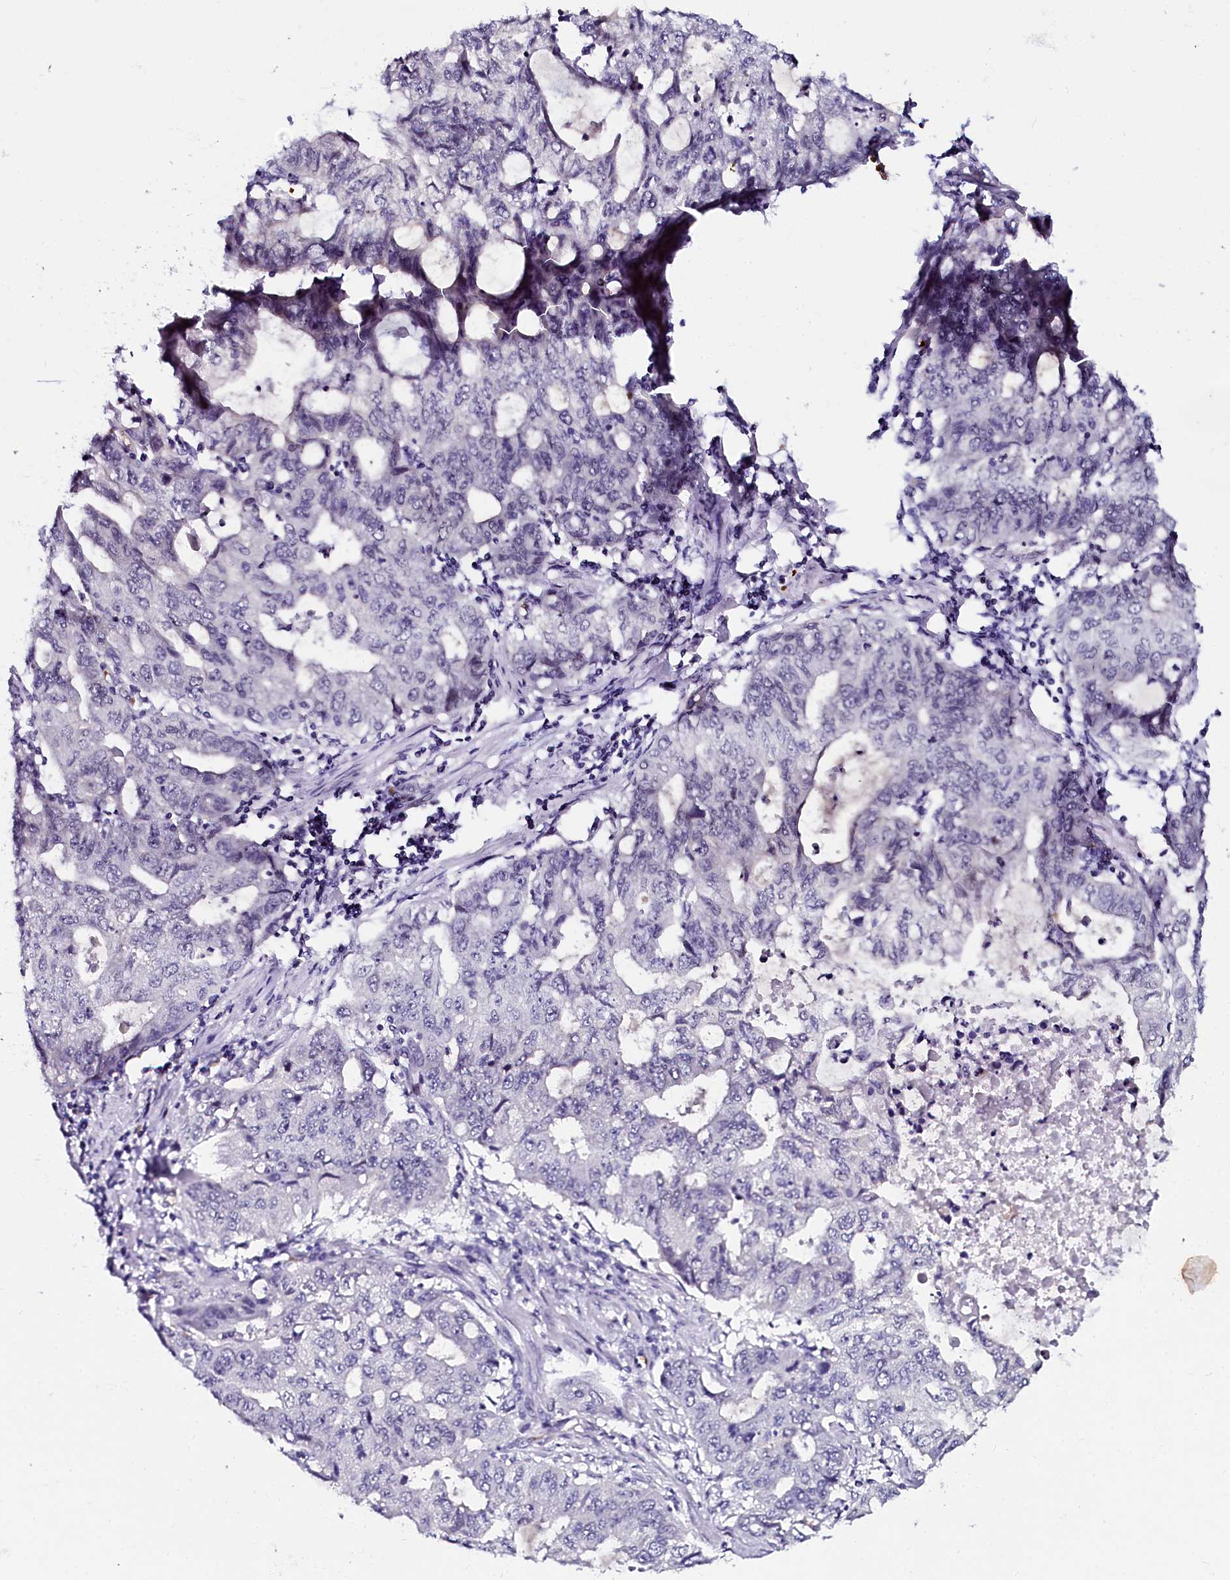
{"staining": {"intensity": "negative", "quantity": "none", "location": "none"}, "tissue": "stomach cancer", "cell_type": "Tumor cells", "image_type": "cancer", "snomed": [{"axis": "morphology", "description": "Adenocarcinoma, NOS"}, {"axis": "topography", "description": "Stomach, lower"}], "caption": "Photomicrograph shows no significant protein positivity in tumor cells of stomach cancer (adenocarcinoma).", "gene": "CTDSPL2", "patient": {"sex": "female", "age": 43}}